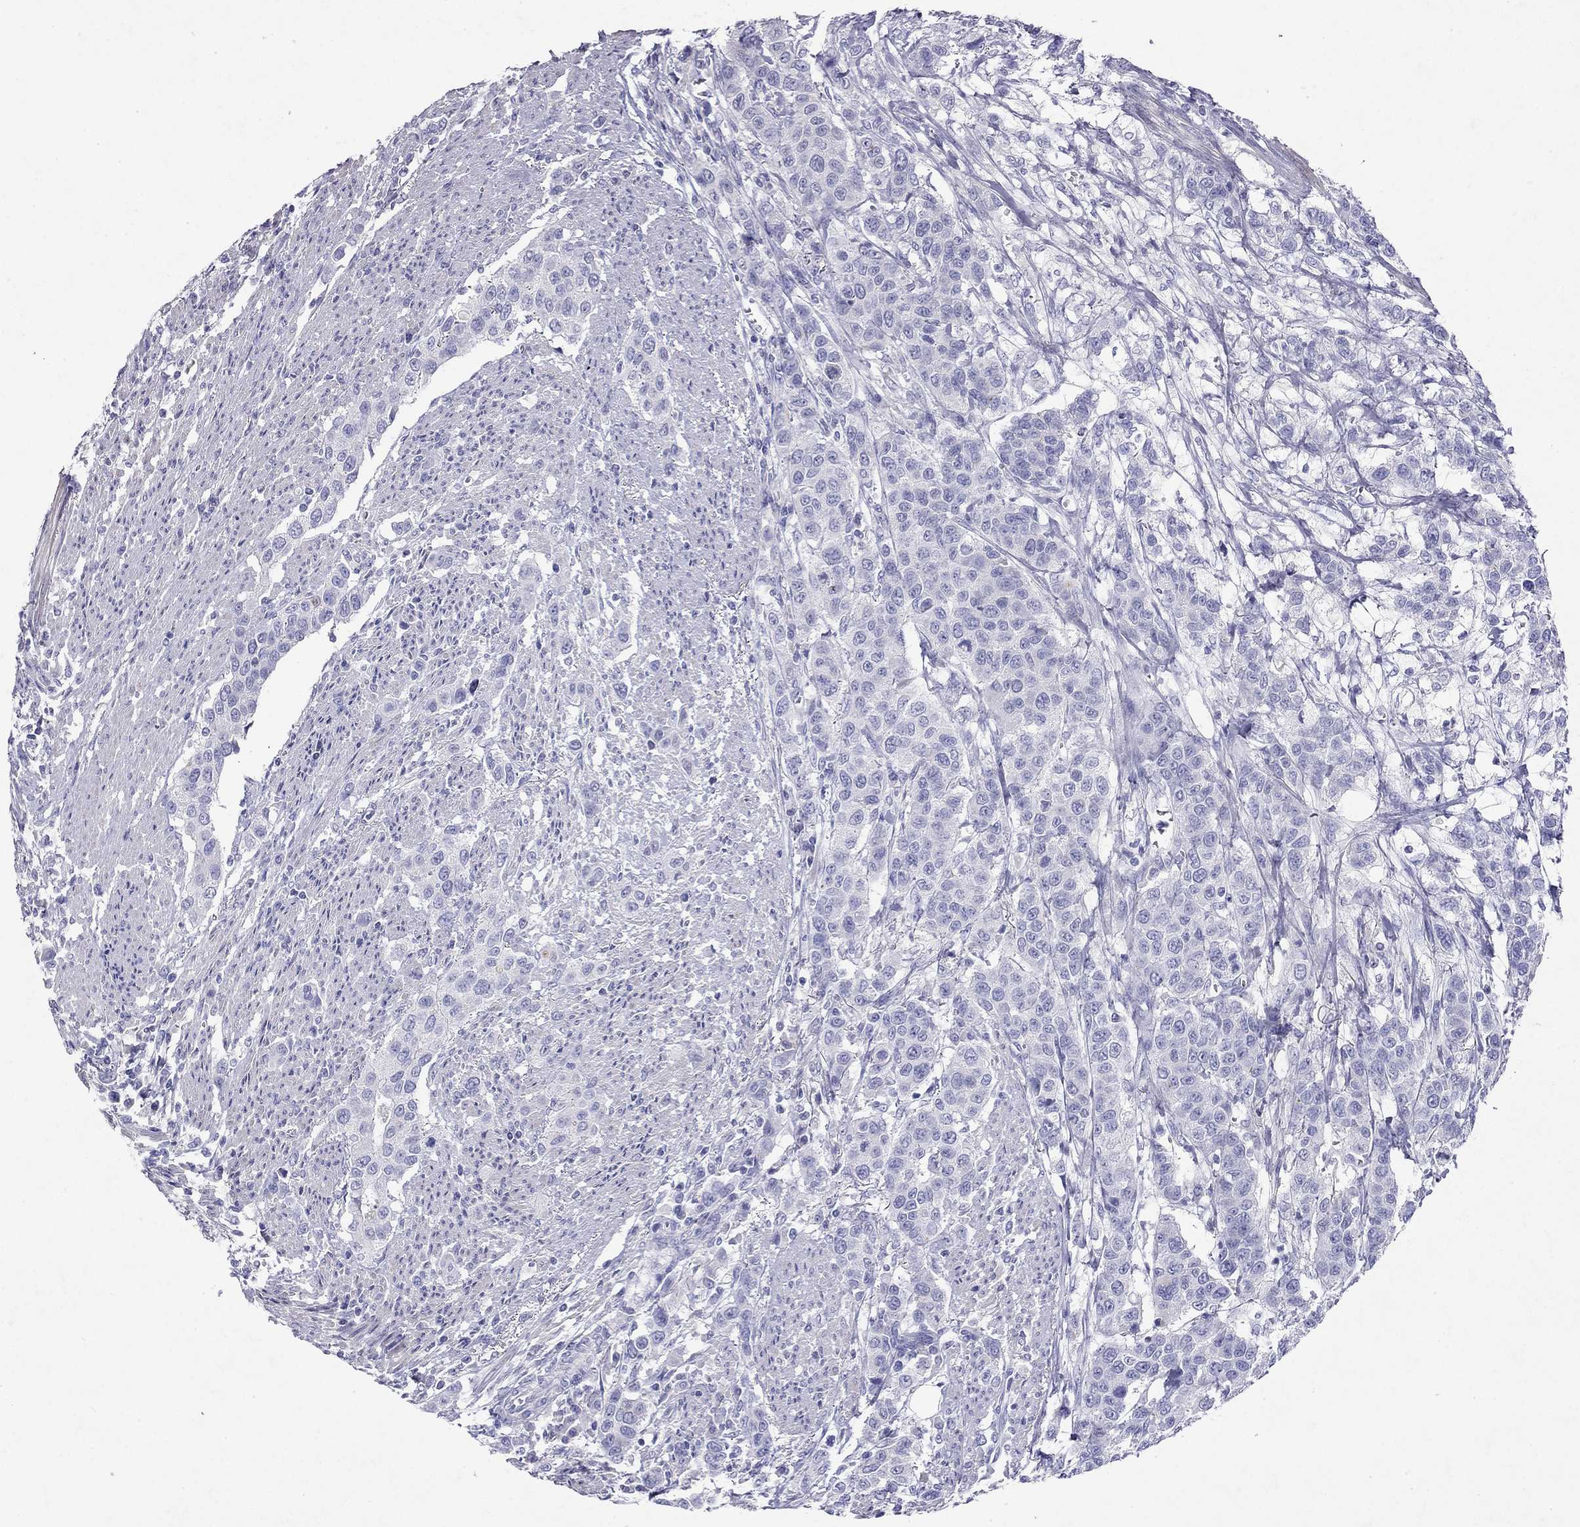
{"staining": {"intensity": "negative", "quantity": "none", "location": "none"}, "tissue": "urothelial cancer", "cell_type": "Tumor cells", "image_type": "cancer", "snomed": [{"axis": "morphology", "description": "Urothelial carcinoma, High grade"}, {"axis": "topography", "description": "Urinary bladder"}], "caption": "Image shows no significant protein expression in tumor cells of urothelial cancer.", "gene": "GNAT3", "patient": {"sex": "female", "age": 58}}